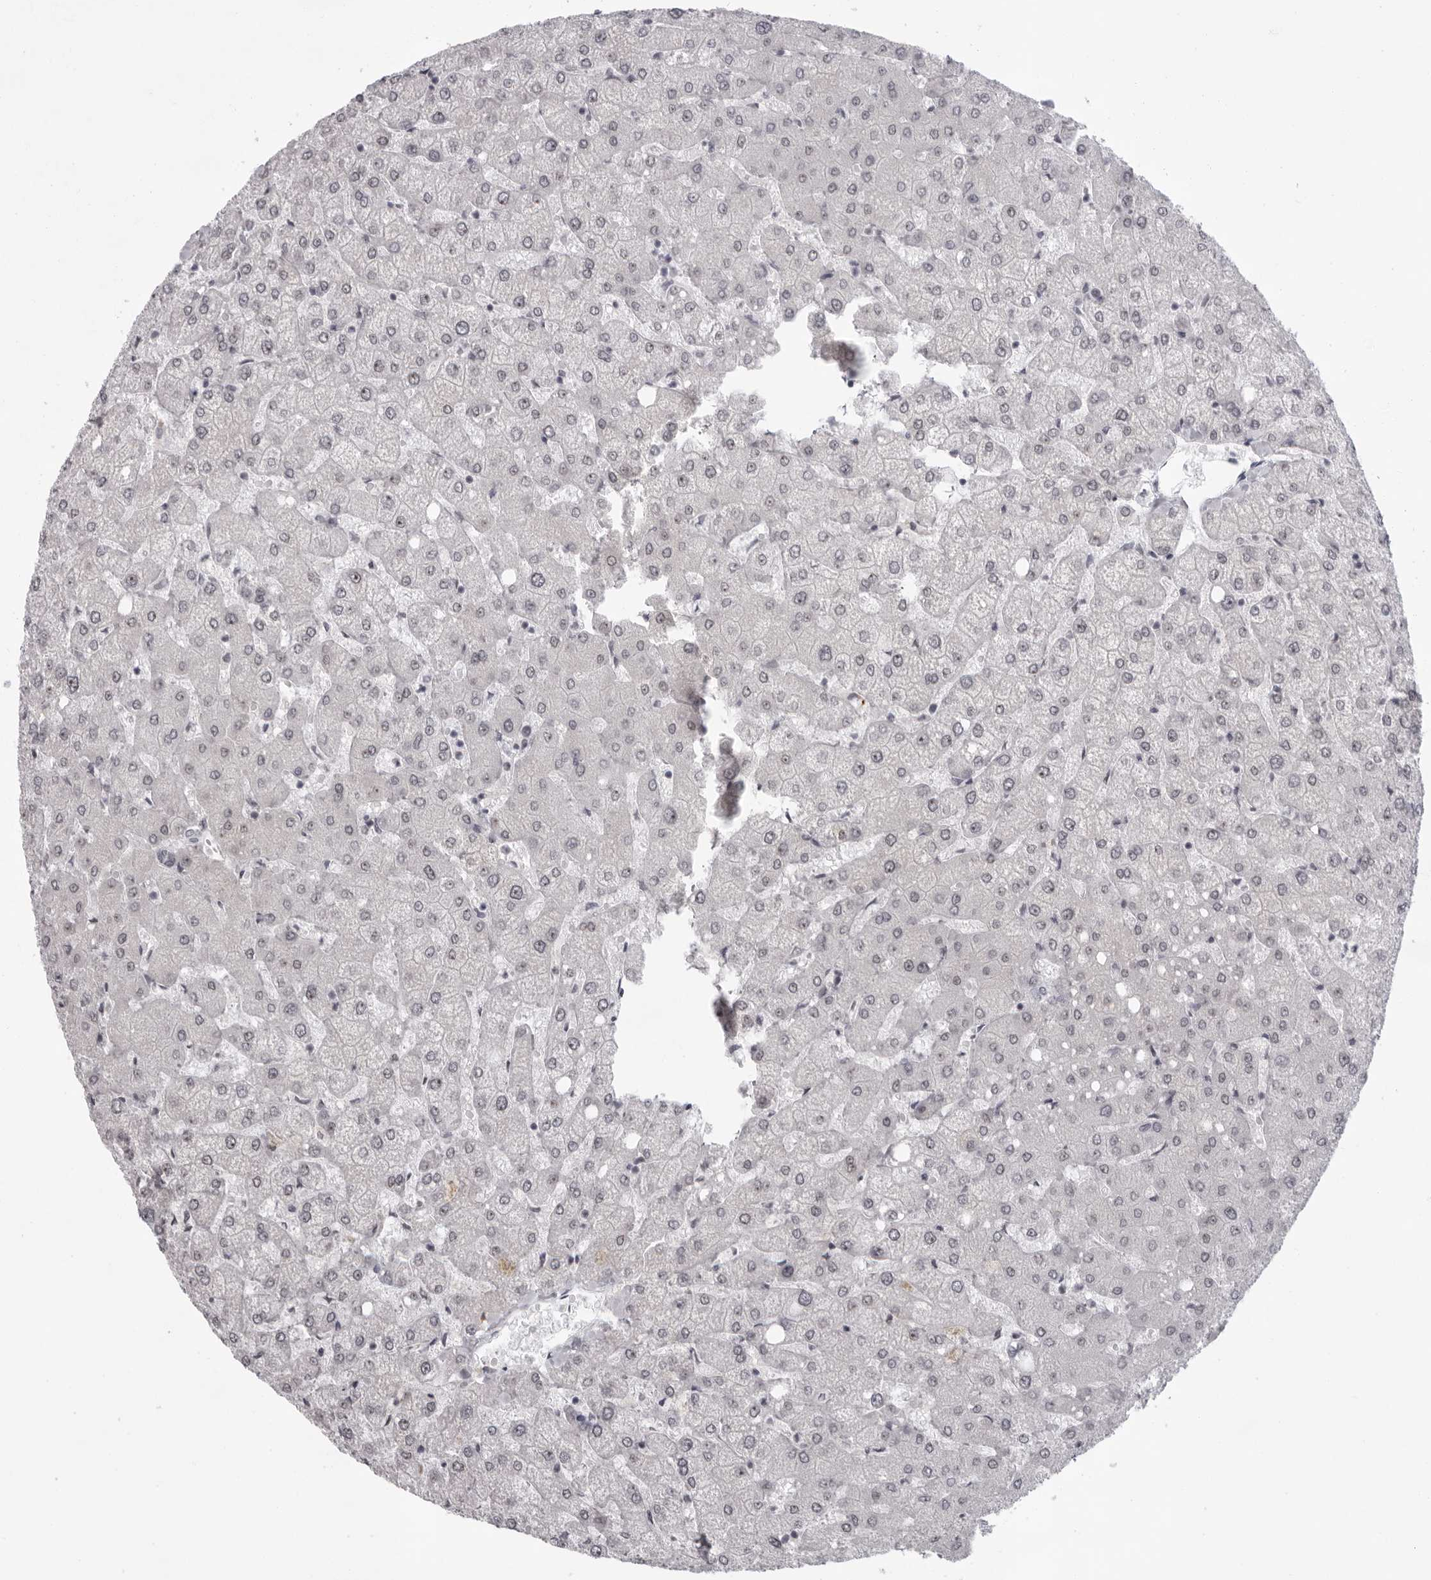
{"staining": {"intensity": "negative", "quantity": "none", "location": "none"}, "tissue": "liver", "cell_type": "Cholangiocytes", "image_type": "normal", "snomed": [{"axis": "morphology", "description": "Normal tissue, NOS"}, {"axis": "topography", "description": "Liver"}], "caption": "Immunohistochemical staining of normal liver shows no significant expression in cholangiocytes.", "gene": "EXOSC10", "patient": {"sex": "female", "age": 54}}